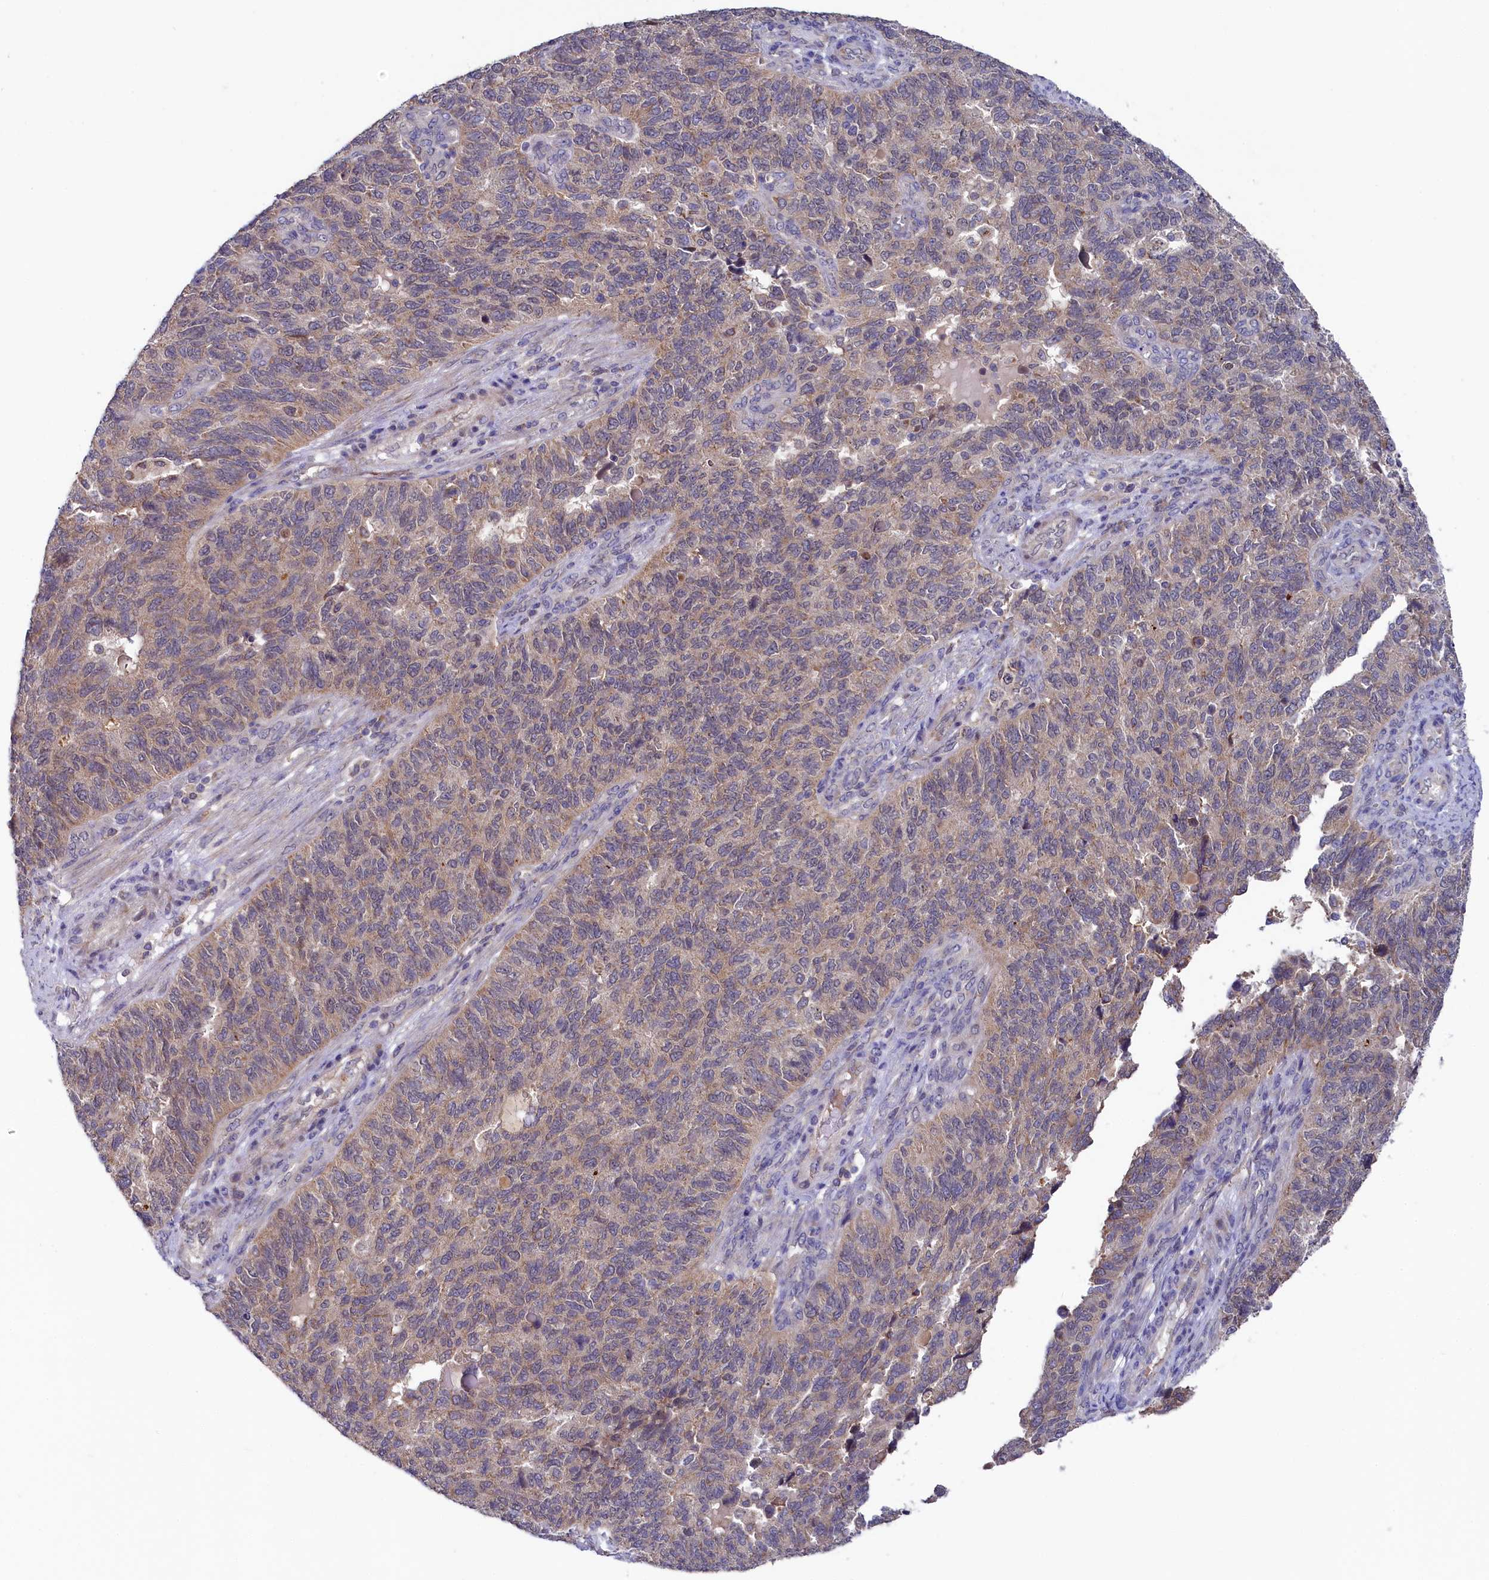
{"staining": {"intensity": "weak", "quantity": ">75%", "location": "cytoplasmic/membranous"}, "tissue": "endometrial cancer", "cell_type": "Tumor cells", "image_type": "cancer", "snomed": [{"axis": "morphology", "description": "Adenocarcinoma, NOS"}, {"axis": "topography", "description": "Endometrium"}], "caption": "Adenocarcinoma (endometrial) tissue reveals weak cytoplasmic/membranous staining in approximately >75% of tumor cells, visualized by immunohistochemistry.", "gene": "SPINK9", "patient": {"sex": "female", "age": 66}}